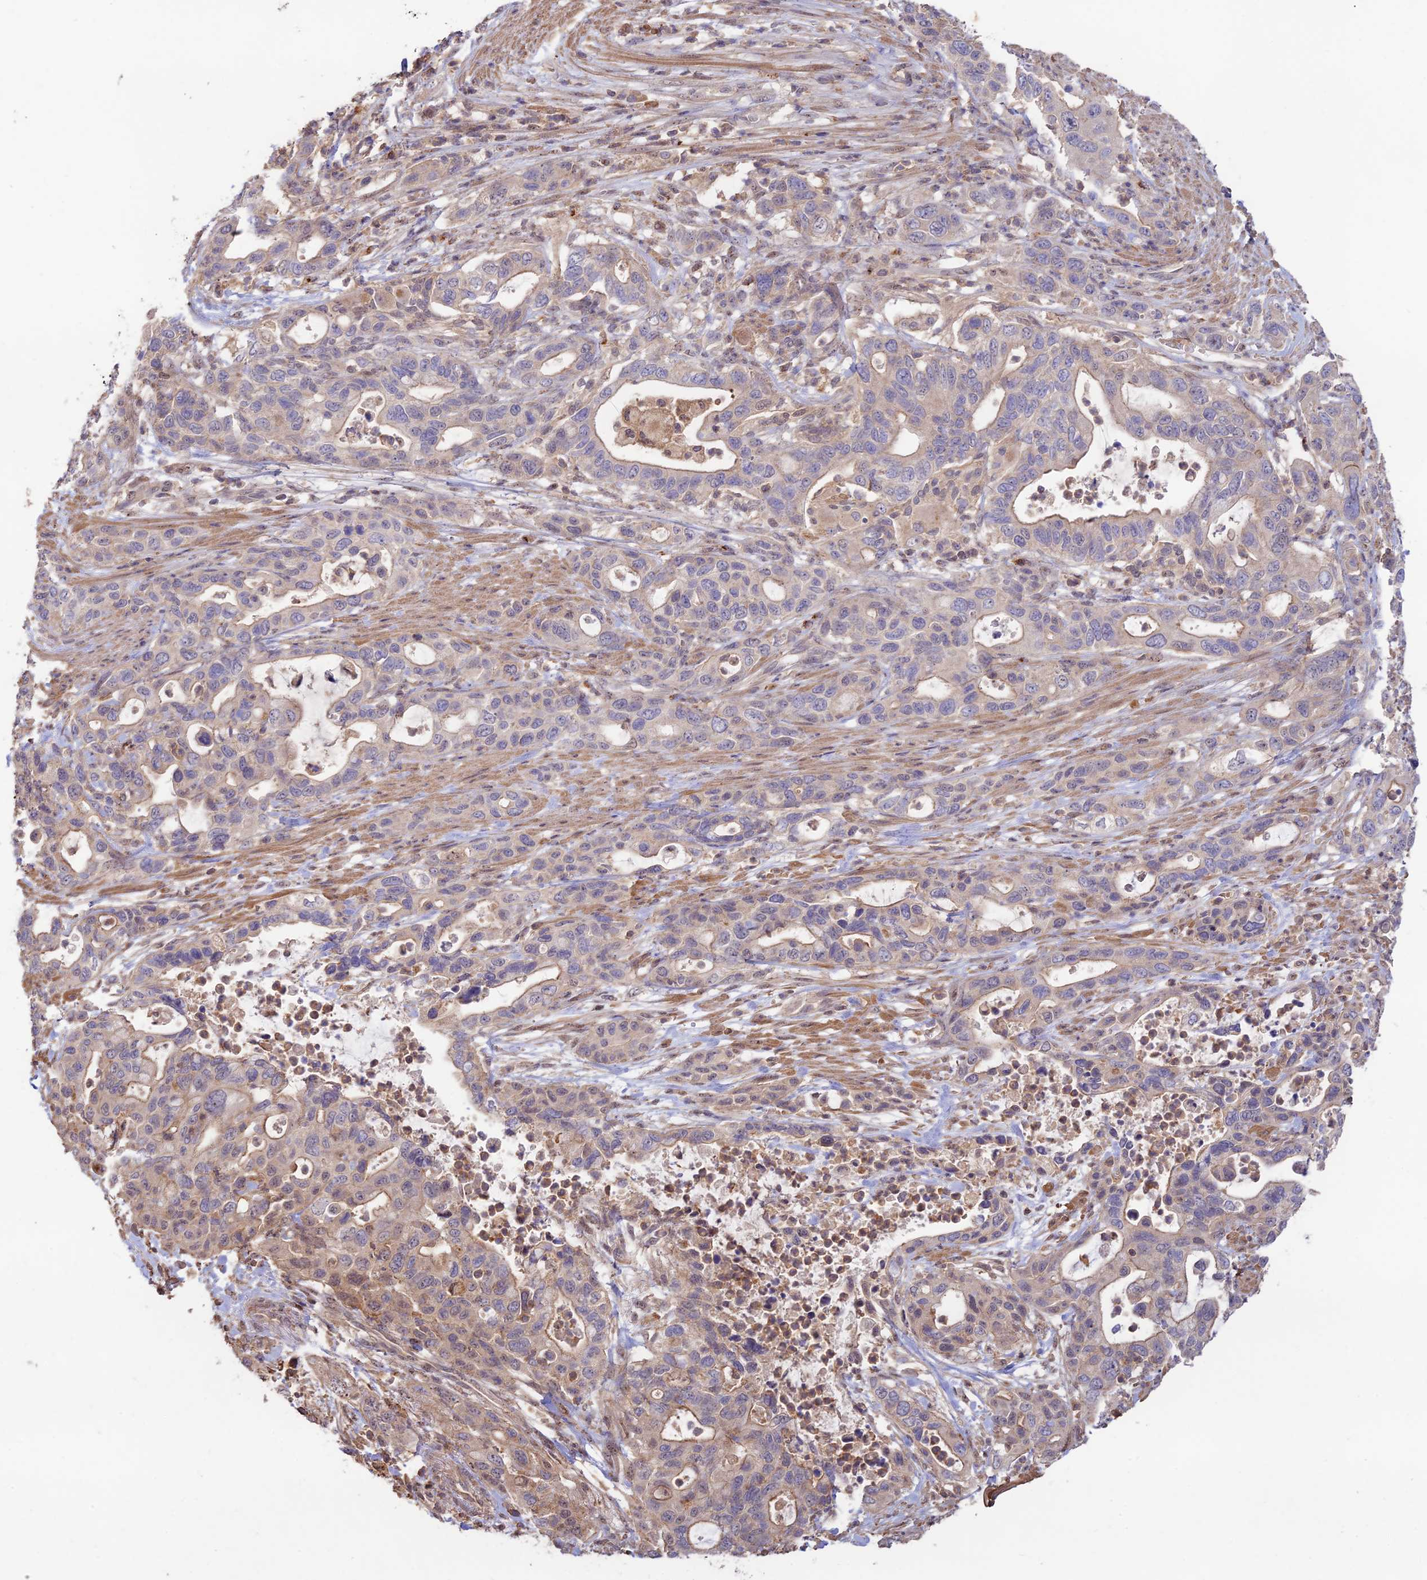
{"staining": {"intensity": "weak", "quantity": "25%-75%", "location": "cytoplasmic/membranous"}, "tissue": "pancreatic cancer", "cell_type": "Tumor cells", "image_type": "cancer", "snomed": [{"axis": "morphology", "description": "Adenocarcinoma, NOS"}, {"axis": "topography", "description": "Pancreas"}], "caption": "Protein staining by immunohistochemistry (IHC) shows weak cytoplasmic/membranous staining in approximately 25%-75% of tumor cells in pancreatic cancer (adenocarcinoma). The protein is shown in brown color, while the nuclei are stained blue.", "gene": "CLCF1", "patient": {"sex": "female", "age": 71}}